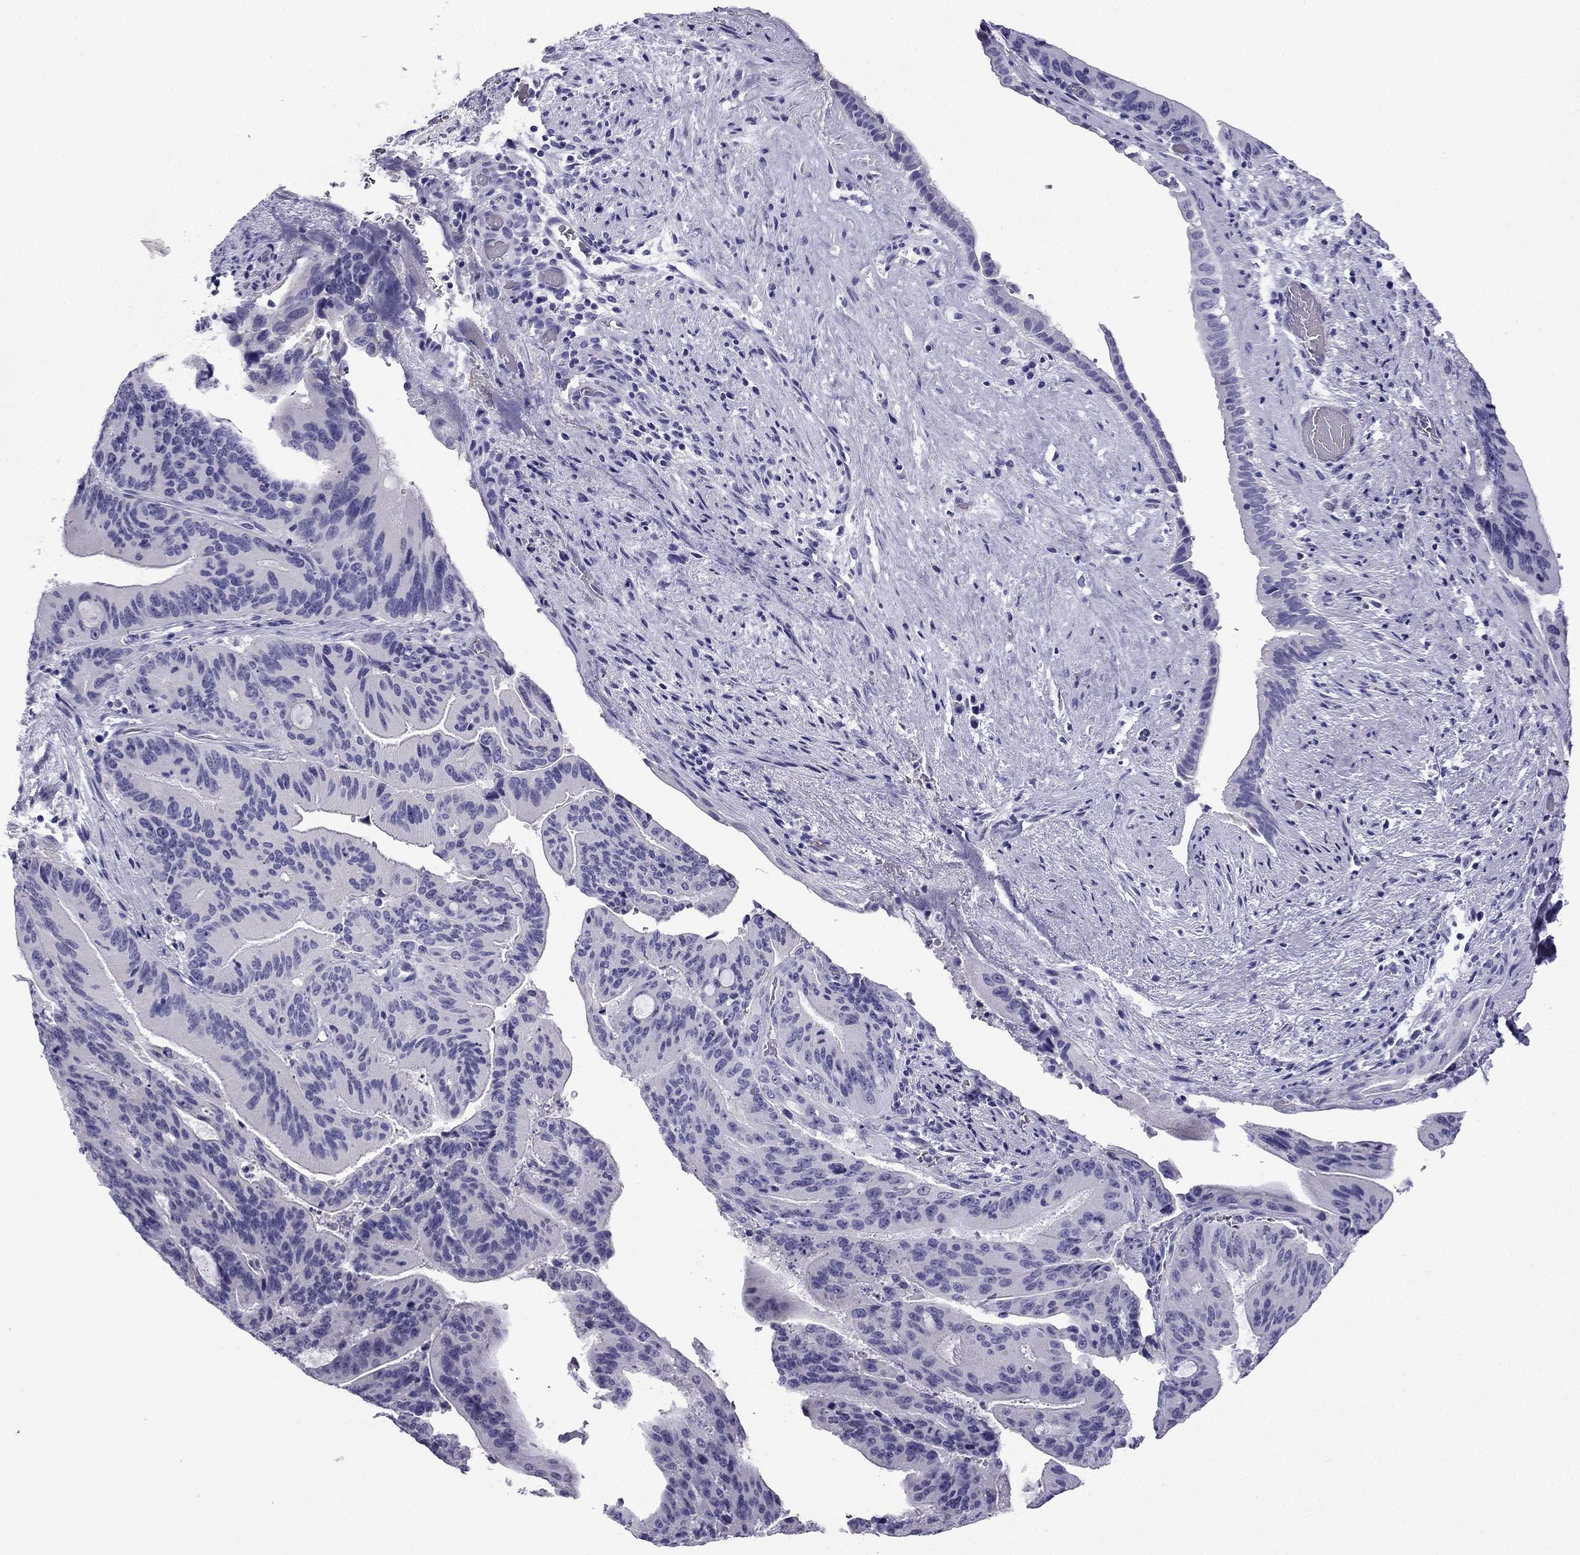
{"staining": {"intensity": "negative", "quantity": "none", "location": "none"}, "tissue": "liver cancer", "cell_type": "Tumor cells", "image_type": "cancer", "snomed": [{"axis": "morphology", "description": "Cholangiocarcinoma"}, {"axis": "topography", "description": "Liver"}], "caption": "Tumor cells are negative for brown protein staining in liver cholangiocarcinoma. (Stains: DAB immunohistochemistry (IHC) with hematoxylin counter stain, Microscopy: brightfield microscopy at high magnification).", "gene": "NPTX1", "patient": {"sex": "female", "age": 73}}